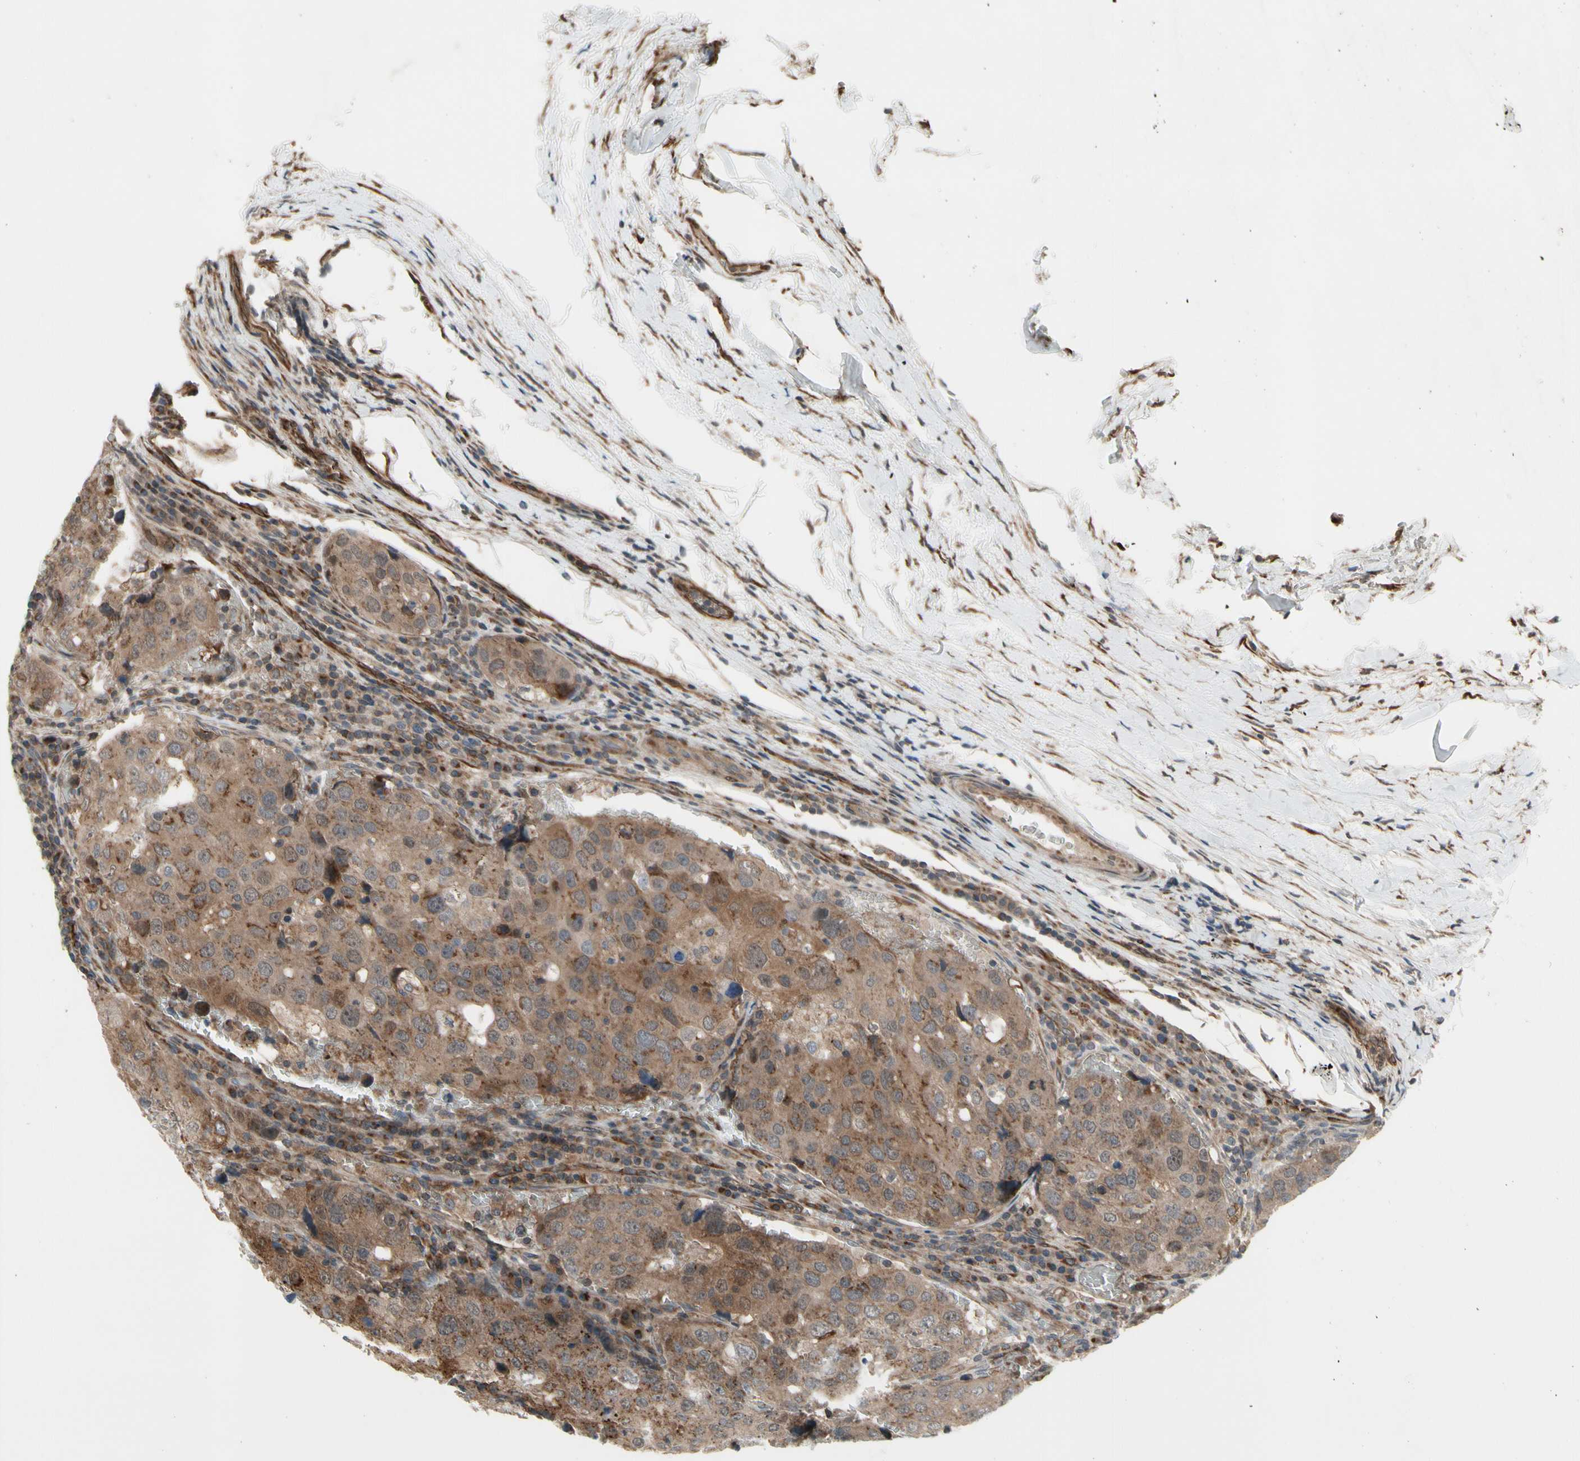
{"staining": {"intensity": "moderate", "quantity": ">75%", "location": "cytoplasmic/membranous"}, "tissue": "urothelial cancer", "cell_type": "Tumor cells", "image_type": "cancer", "snomed": [{"axis": "morphology", "description": "Urothelial carcinoma, High grade"}, {"axis": "topography", "description": "Lymph node"}, {"axis": "topography", "description": "Urinary bladder"}], "caption": "High-grade urothelial carcinoma stained with a brown dye exhibits moderate cytoplasmic/membranous positive positivity in about >75% of tumor cells.", "gene": "SLC39A9", "patient": {"sex": "male", "age": 51}}